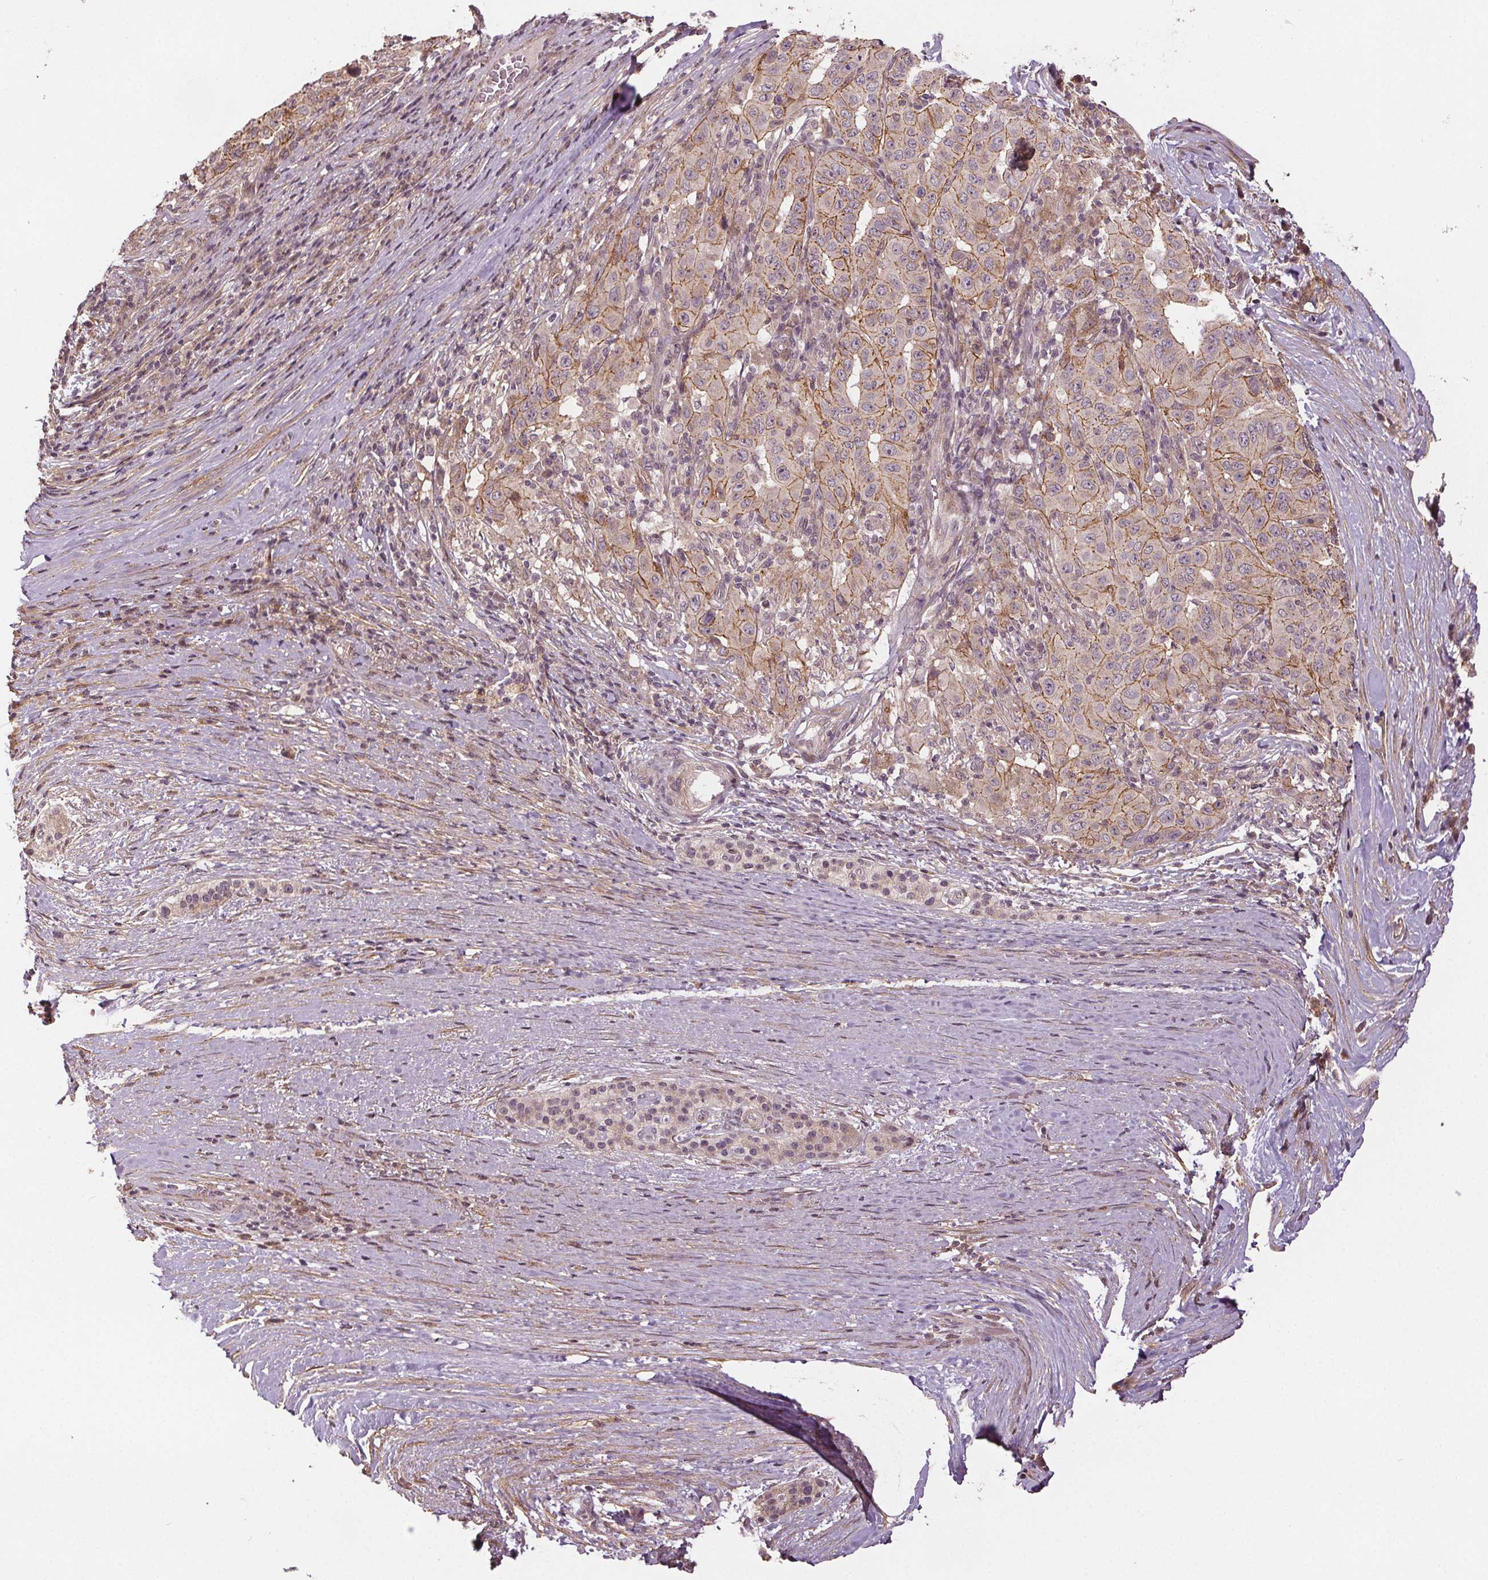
{"staining": {"intensity": "moderate", "quantity": ">75%", "location": "cytoplasmic/membranous"}, "tissue": "pancreatic cancer", "cell_type": "Tumor cells", "image_type": "cancer", "snomed": [{"axis": "morphology", "description": "Adenocarcinoma, NOS"}, {"axis": "topography", "description": "Pancreas"}], "caption": "This is an image of immunohistochemistry staining of pancreatic adenocarcinoma, which shows moderate expression in the cytoplasmic/membranous of tumor cells.", "gene": "EPHB3", "patient": {"sex": "male", "age": 63}}